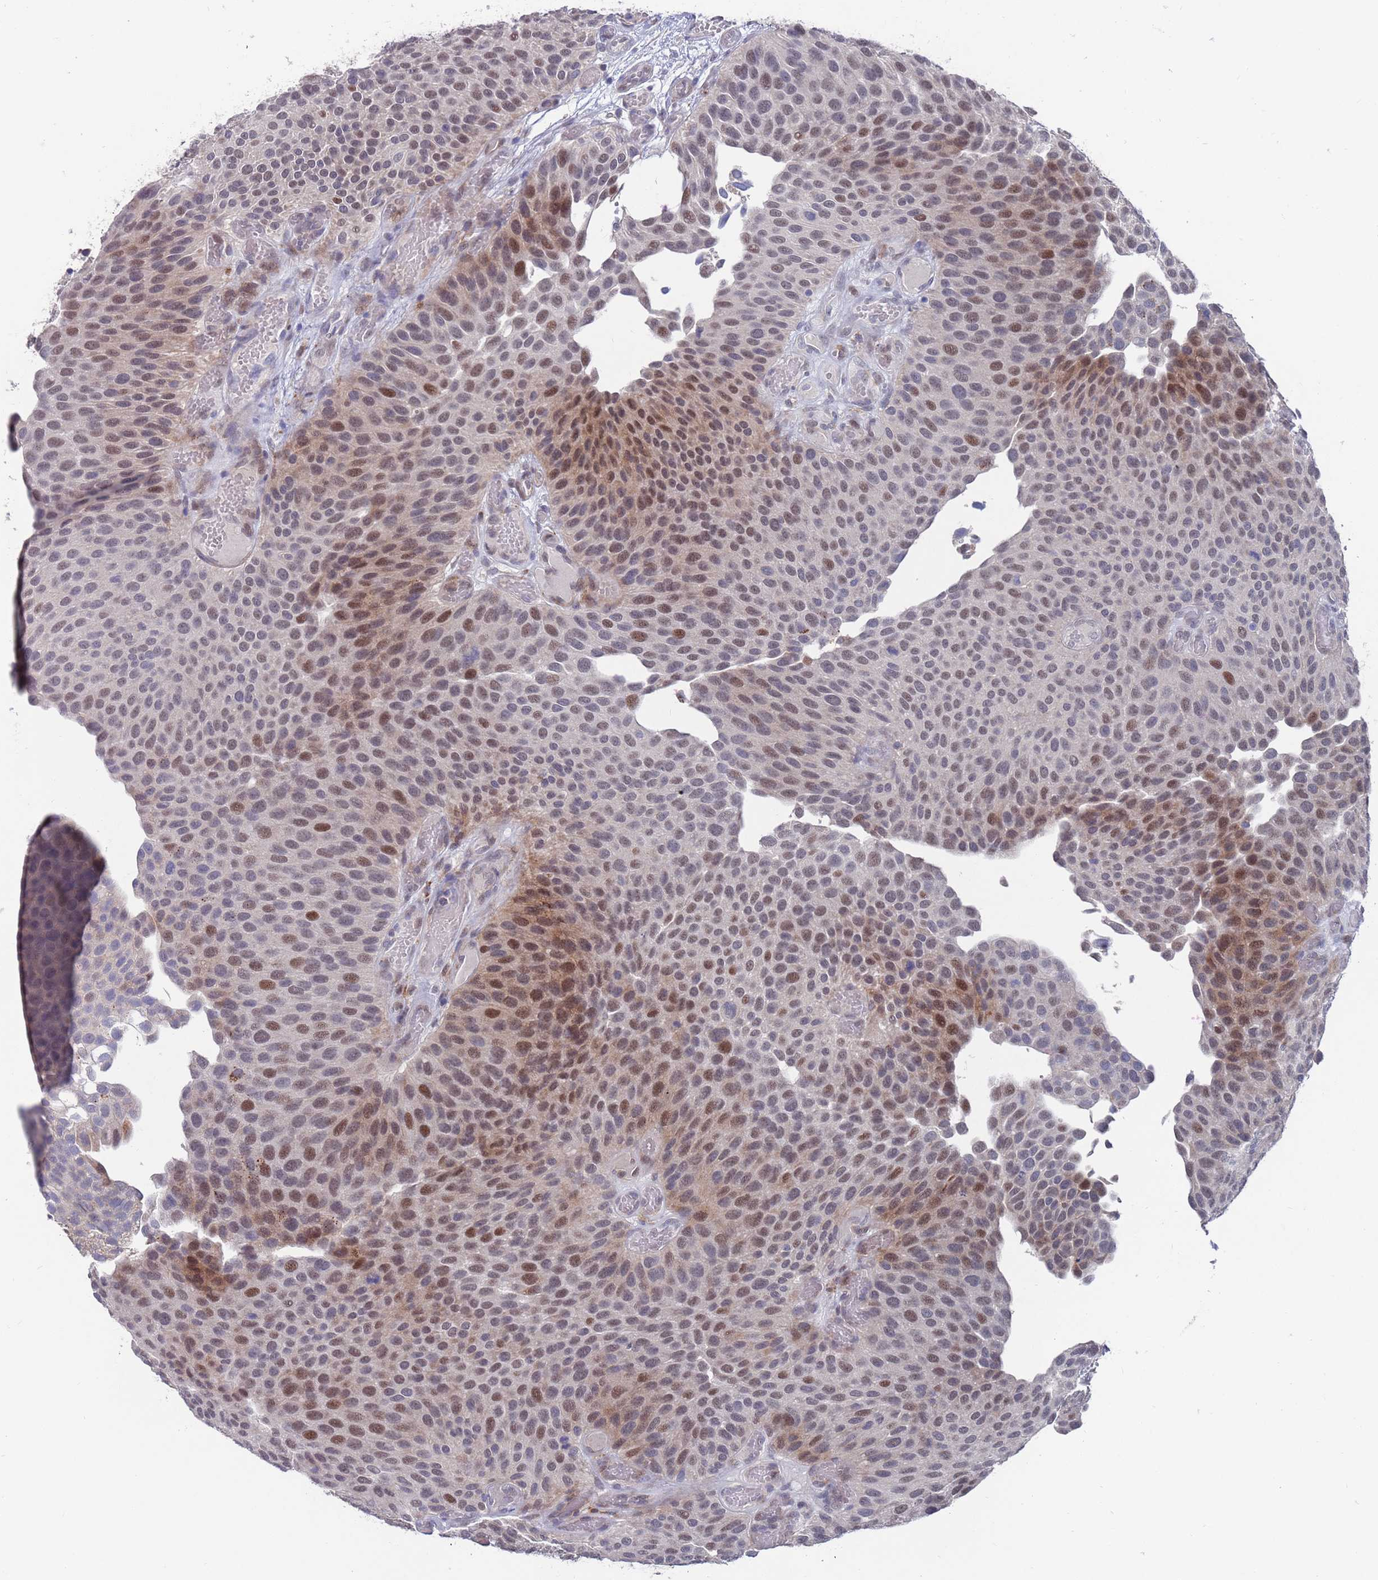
{"staining": {"intensity": "moderate", "quantity": "25%-75%", "location": "cytoplasmic/membranous,nuclear"}, "tissue": "urothelial cancer", "cell_type": "Tumor cells", "image_type": "cancer", "snomed": [{"axis": "morphology", "description": "Urothelial carcinoma, Low grade"}, {"axis": "topography", "description": "Urinary bladder"}], "caption": "Low-grade urothelial carcinoma stained for a protein (brown) exhibits moderate cytoplasmic/membranous and nuclear positive staining in approximately 25%-75% of tumor cells.", "gene": "FBXO27", "patient": {"sex": "male", "age": 89}}